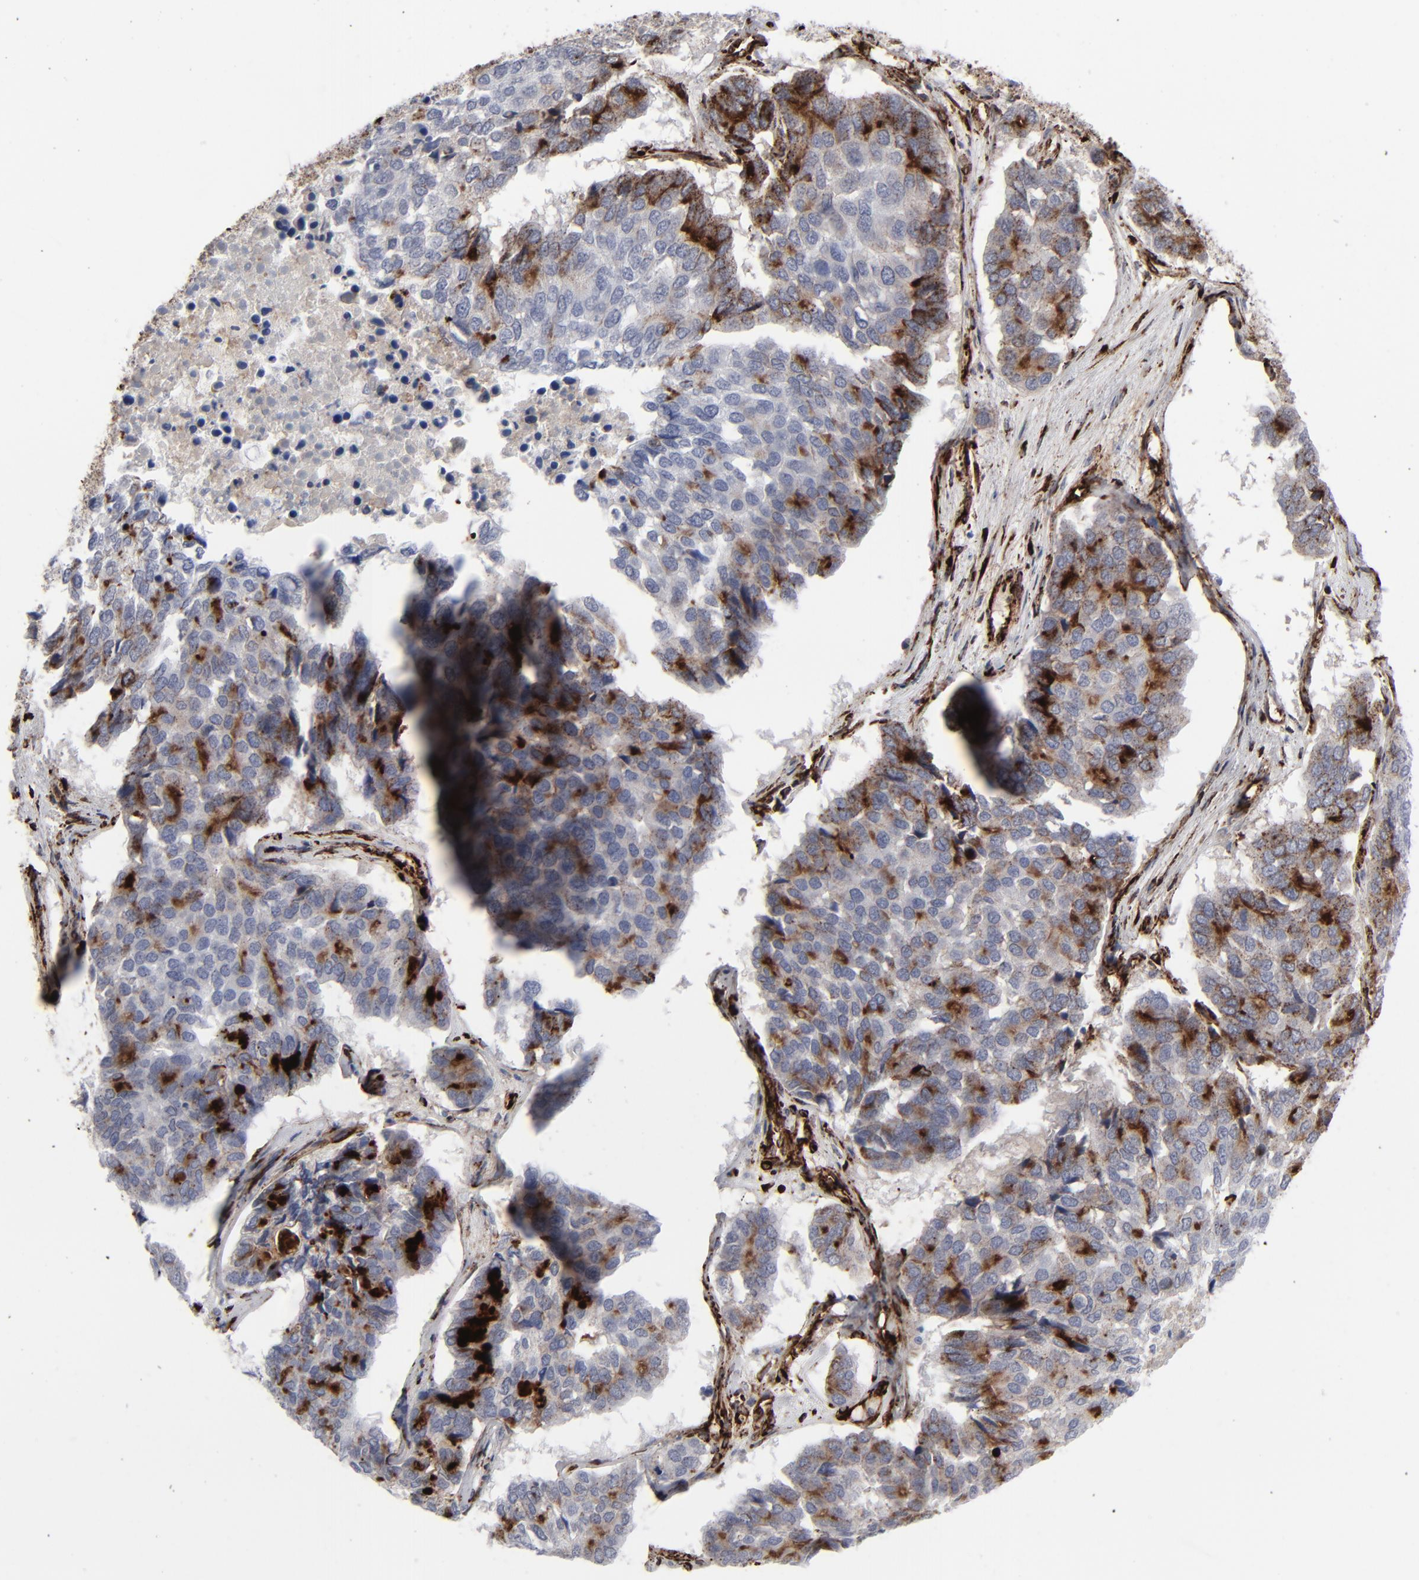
{"staining": {"intensity": "moderate", "quantity": "<25%", "location": "cytoplasmic/membranous"}, "tissue": "pancreatic cancer", "cell_type": "Tumor cells", "image_type": "cancer", "snomed": [{"axis": "morphology", "description": "Adenocarcinoma, NOS"}, {"axis": "topography", "description": "Pancreas"}], "caption": "Moderate cytoplasmic/membranous expression for a protein is present in about <25% of tumor cells of pancreatic adenocarcinoma using IHC.", "gene": "SPARC", "patient": {"sex": "male", "age": 50}}